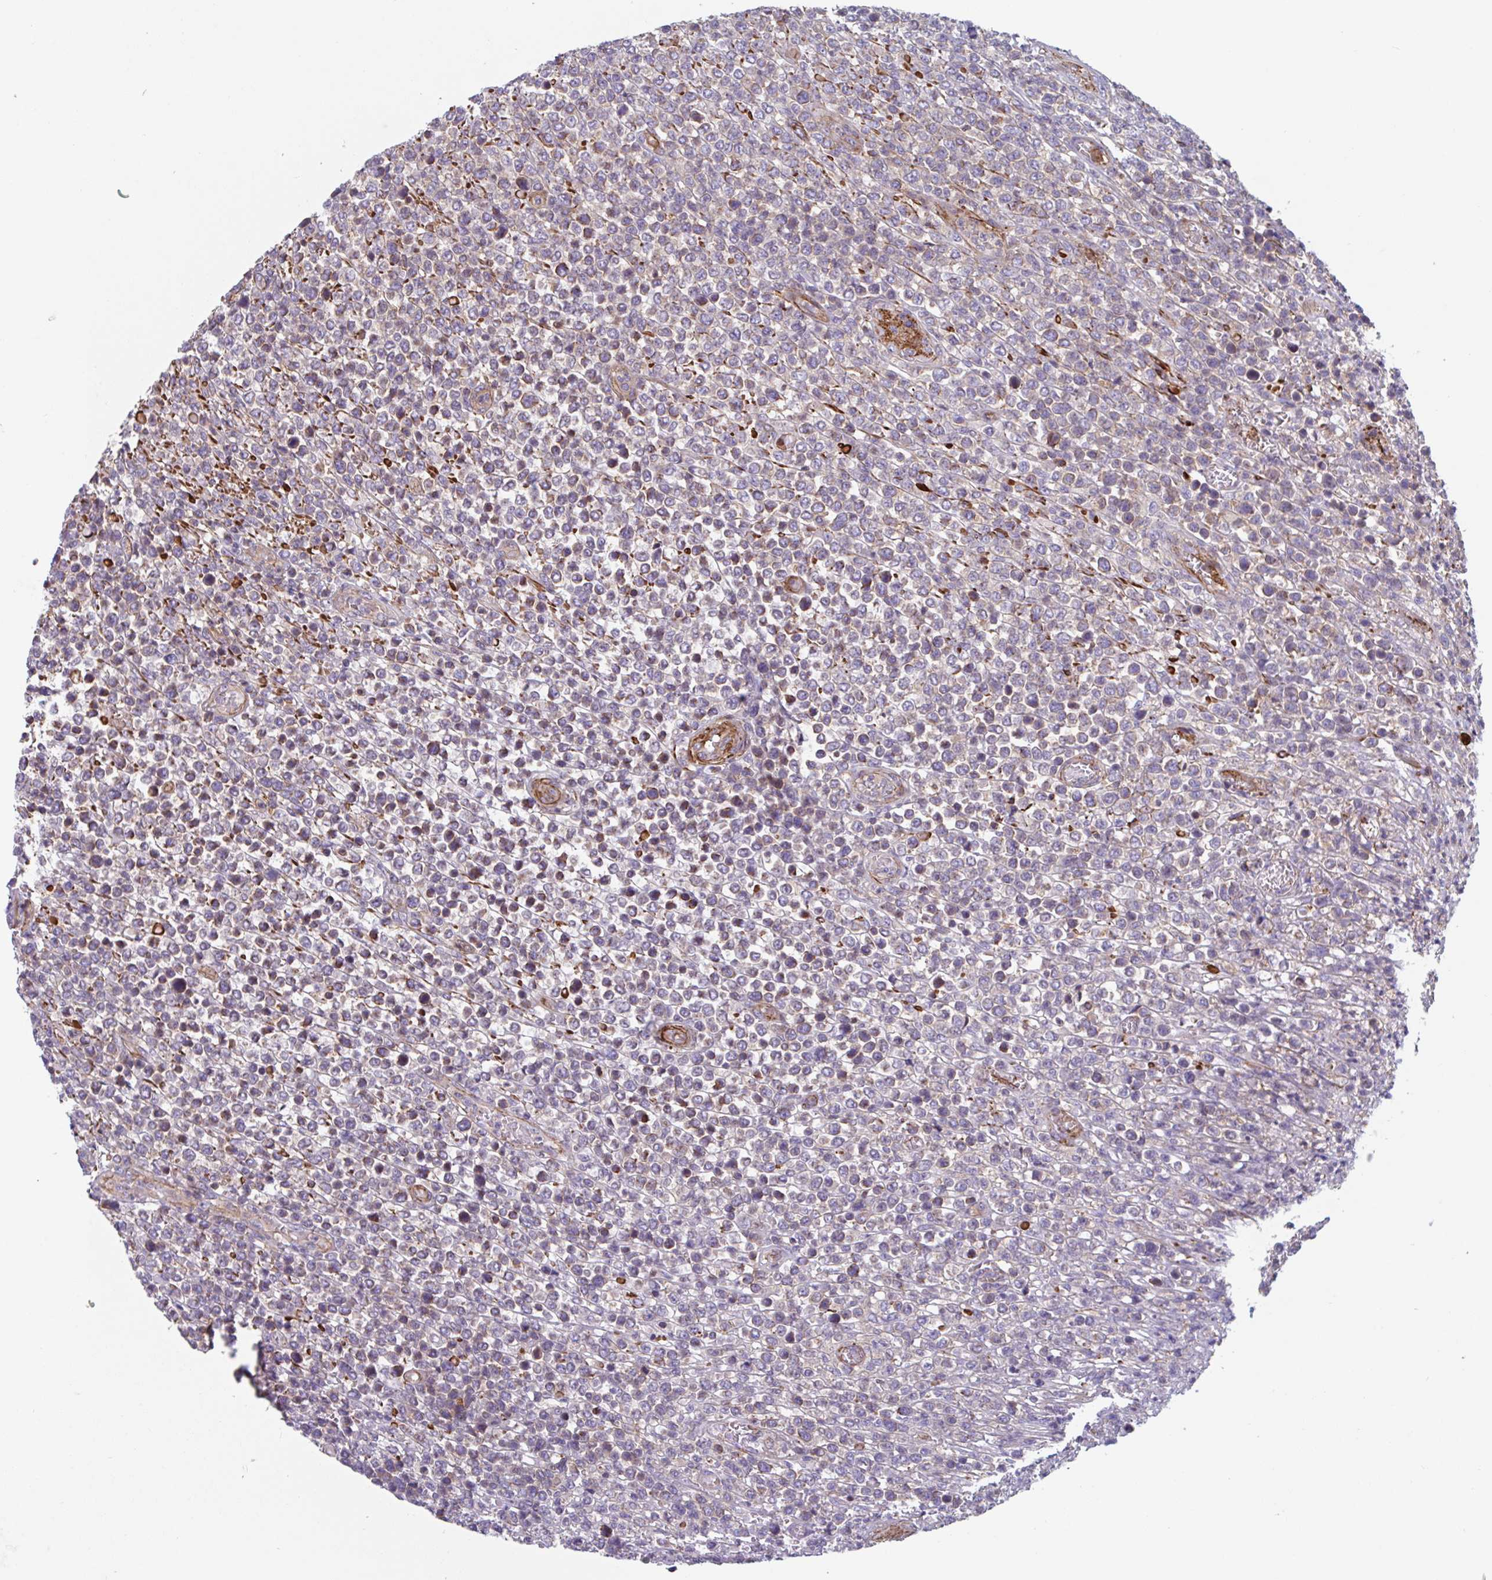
{"staining": {"intensity": "weak", "quantity": "<25%", "location": "cytoplasmic/membranous"}, "tissue": "lymphoma", "cell_type": "Tumor cells", "image_type": "cancer", "snomed": [{"axis": "morphology", "description": "Malignant lymphoma, non-Hodgkin's type, High grade"}, {"axis": "topography", "description": "Soft tissue"}], "caption": "Photomicrograph shows no significant protein expression in tumor cells of lymphoma. The staining was performed using DAB to visualize the protein expression in brown, while the nuclei were stained in blue with hematoxylin (Magnification: 20x).", "gene": "SHISA7", "patient": {"sex": "female", "age": 56}}